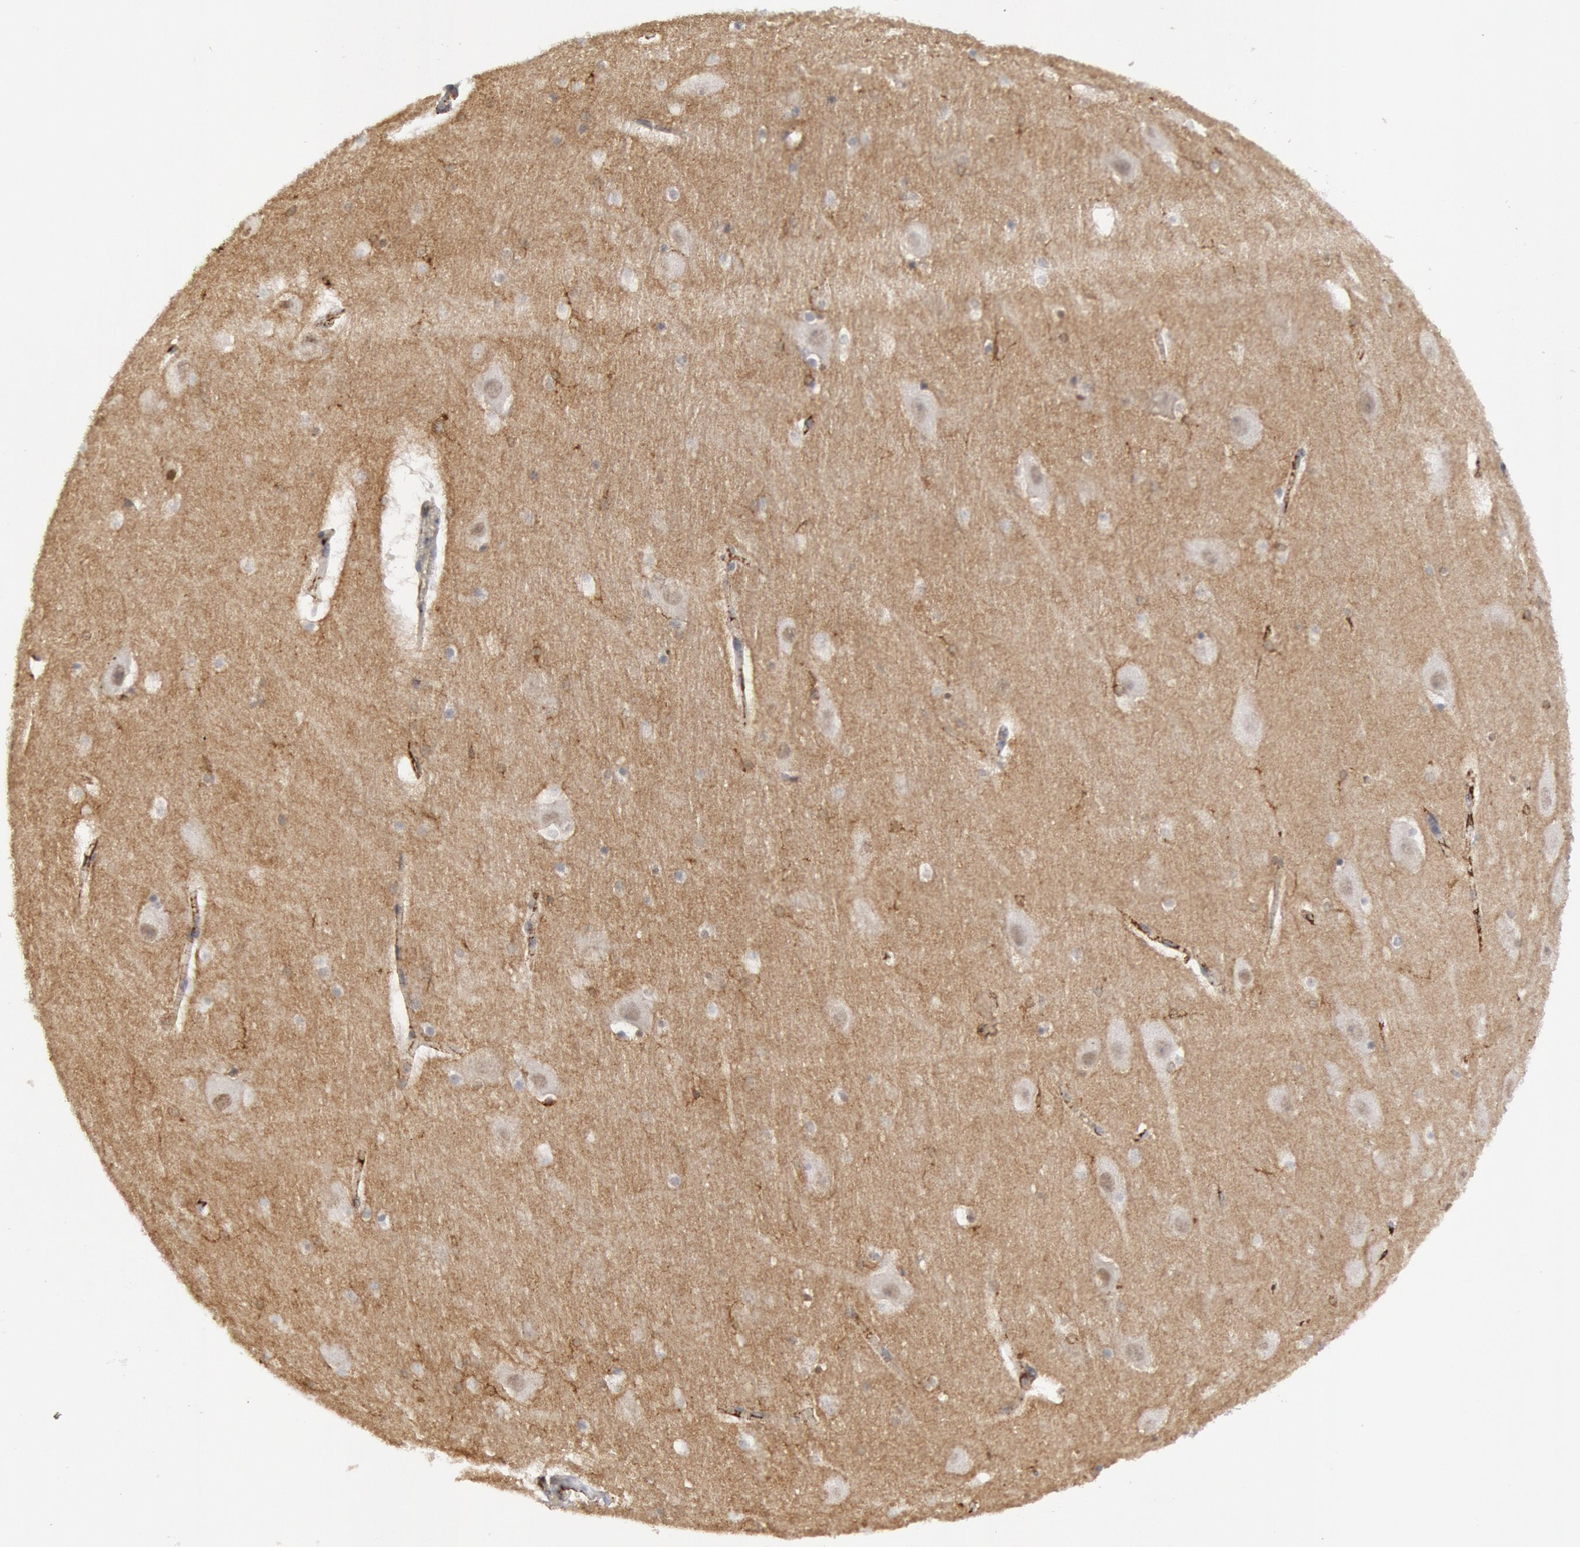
{"staining": {"intensity": "negative", "quantity": "none", "location": "none"}, "tissue": "hippocampus", "cell_type": "Glial cells", "image_type": "normal", "snomed": [{"axis": "morphology", "description": "Normal tissue, NOS"}, {"axis": "topography", "description": "Hippocampus"}], "caption": "A micrograph of hippocampus stained for a protein shows no brown staining in glial cells. (DAB (3,3'-diaminobenzidine) IHC visualized using brightfield microscopy, high magnification).", "gene": "C1QC", "patient": {"sex": "male", "age": 45}}